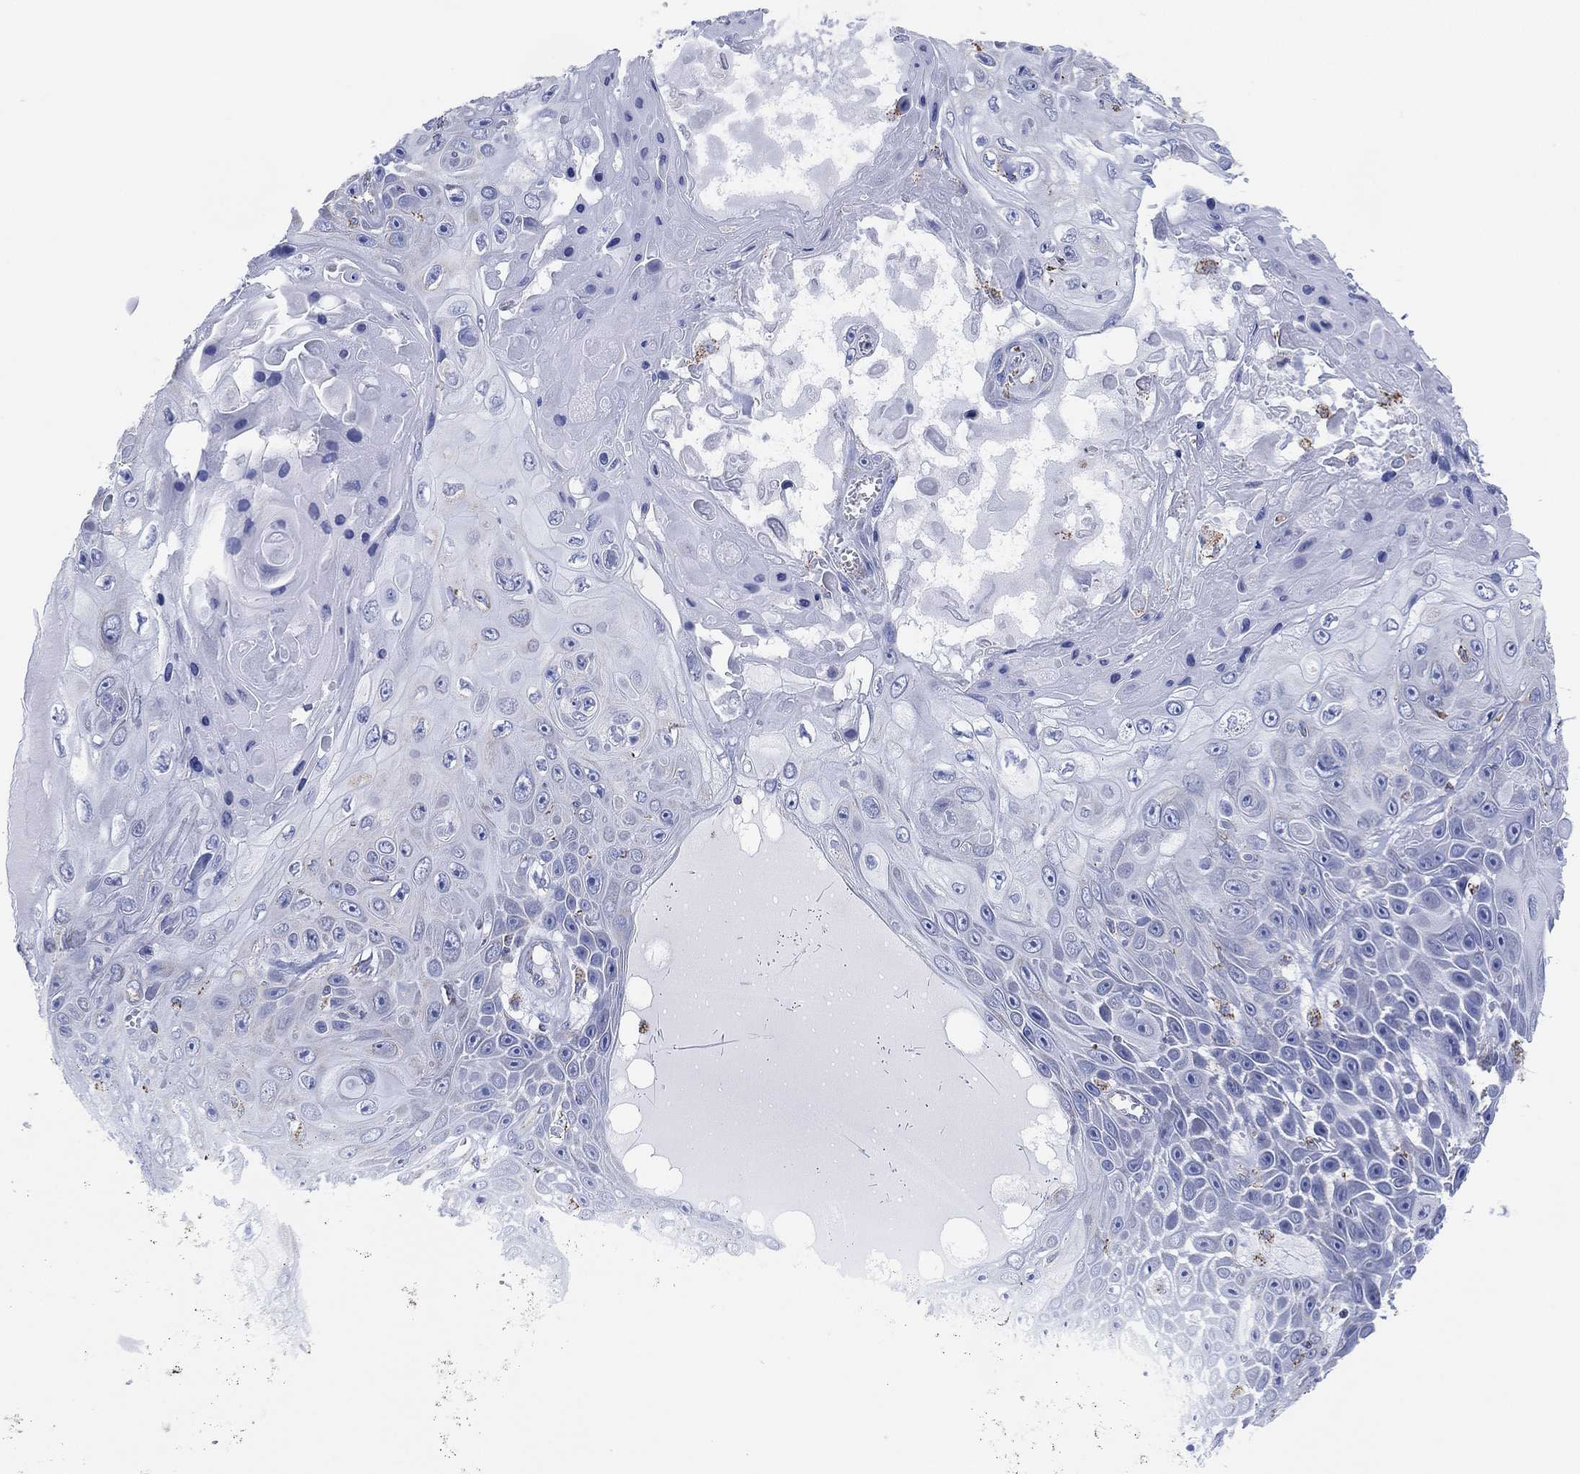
{"staining": {"intensity": "negative", "quantity": "none", "location": "none"}, "tissue": "skin cancer", "cell_type": "Tumor cells", "image_type": "cancer", "snomed": [{"axis": "morphology", "description": "Squamous cell carcinoma, NOS"}, {"axis": "topography", "description": "Skin"}], "caption": "DAB immunohistochemical staining of skin cancer exhibits no significant expression in tumor cells.", "gene": "CFTR", "patient": {"sex": "male", "age": 82}}